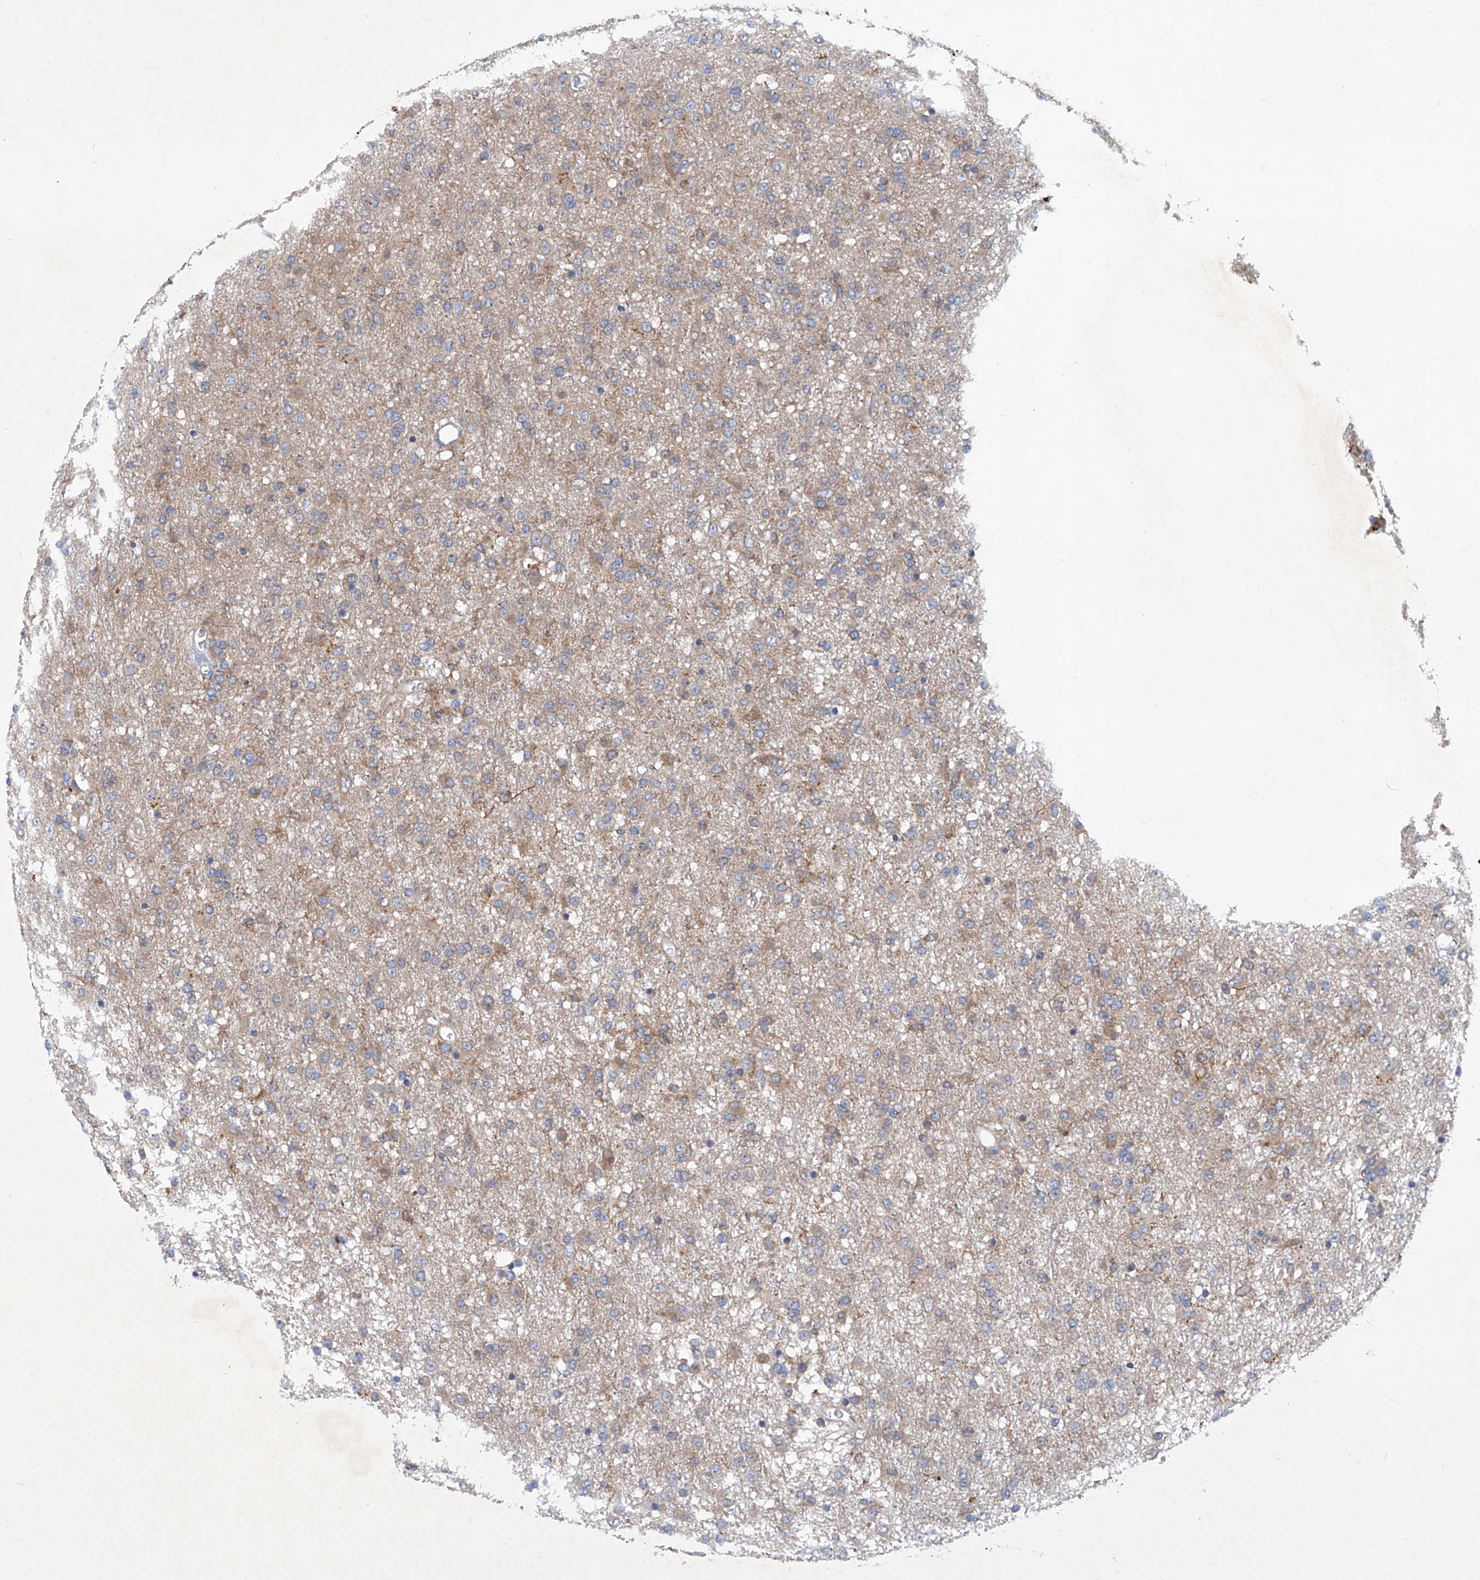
{"staining": {"intensity": "weak", "quantity": ">75%", "location": "cytoplasmic/membranous"}, "tissue": "glioma", "cell_type": "Tumor cells", "image_type": "cancer", "snomed": [{"axis": "morphology", "description": "Glioma, malignant, Low grade"}, {"axis": "topography", "description": "Brain"}], "caption": "Glioma was stained to show a protein in brown. There is low levels of weak cytoplasmic/membranous staining in approximately >75% of tumor cells.", "gene": "ASCC3", "patient": {"sex": "male", "age": 65}}